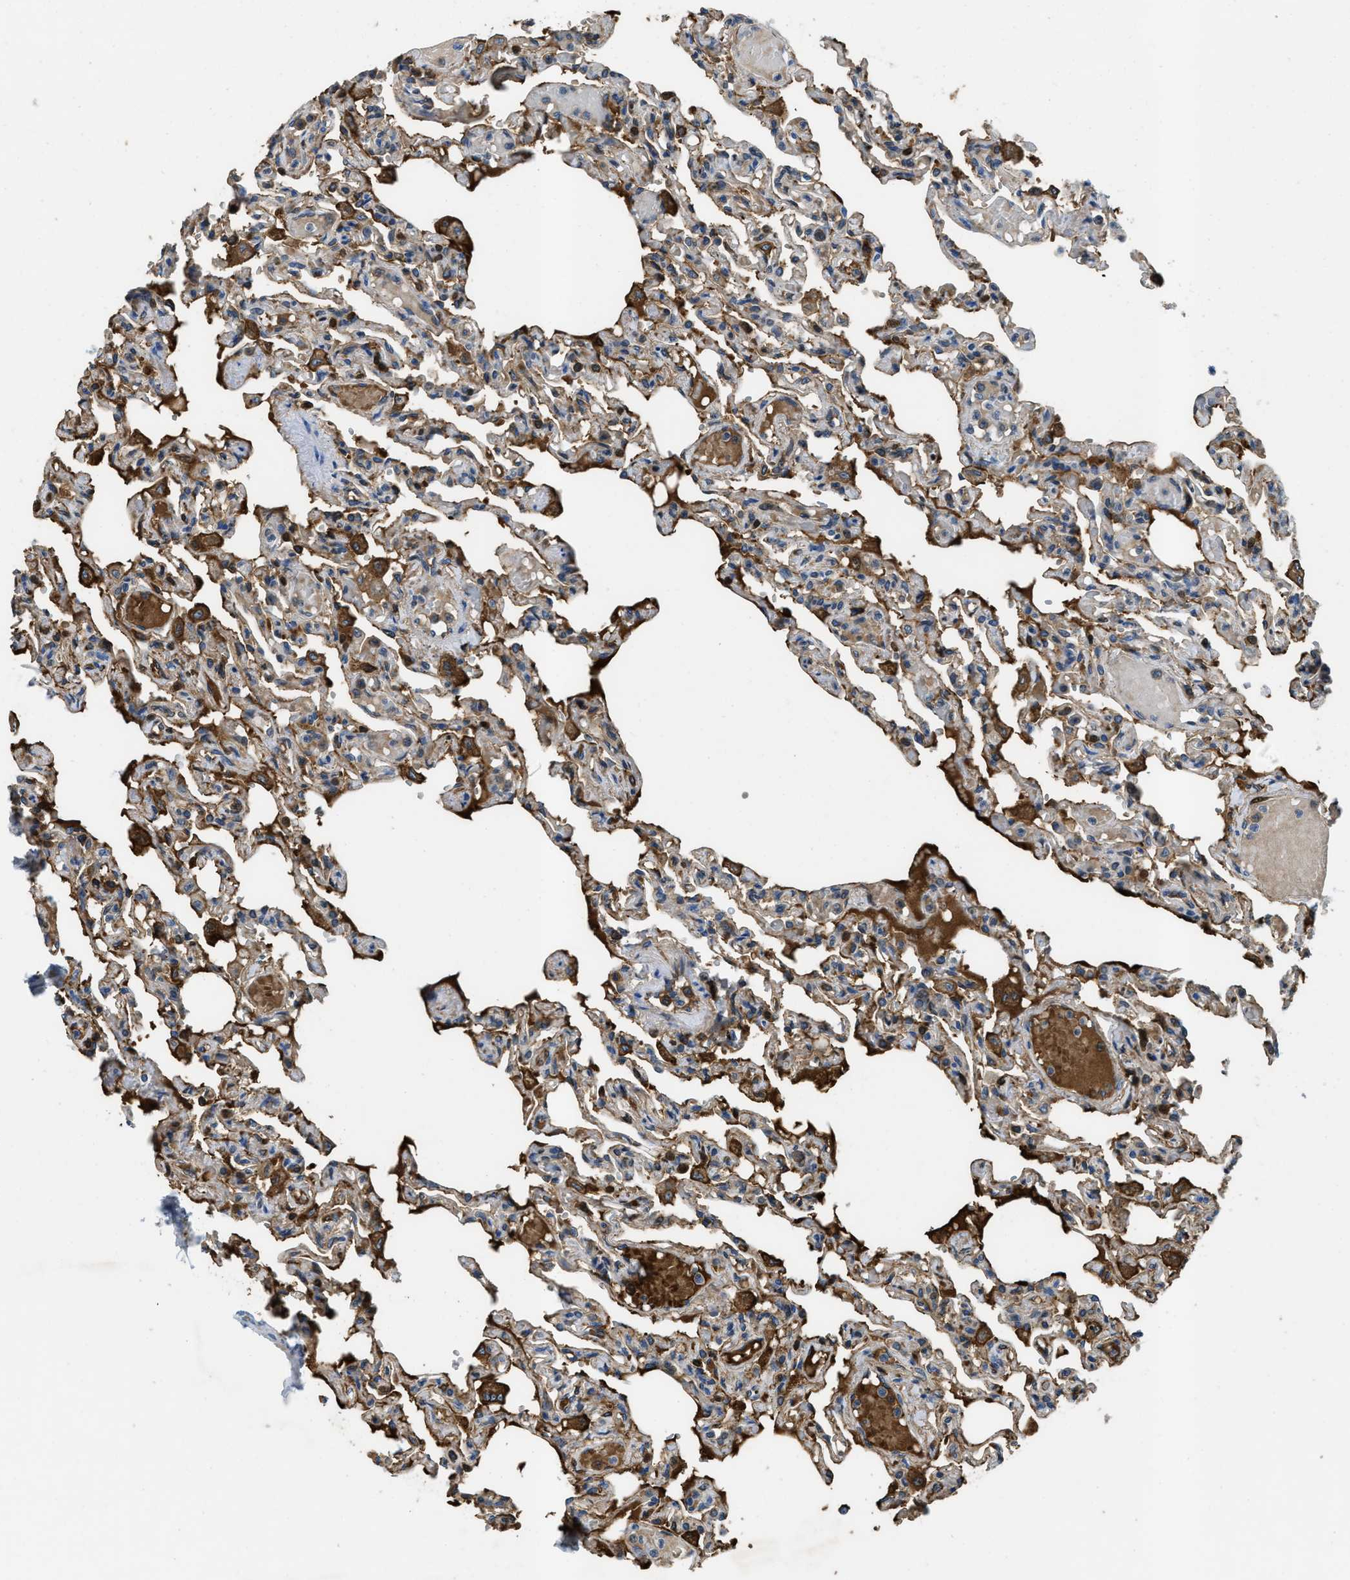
{"staining": {"intensity": "moderate", "quantity": "25%-75%", "location": "cytoplasmic/membranous"}, "tissue": "lung", "cell_type": "Alveolar cells", "image_type": "normal", "snomed": [{"axis": "morphology", "description": "Normal tissue, NOS"}, {"axis": "topography", "description": "Lung"}], "caption": "A high-resolution histopathology image shows IHC staining of unremarkable lung, which reveals moderate cytoplasmic/membranous positivity in approximately 25%-75% of alveolar cells.", "gene": "MPDU1", "patient": {"sex": "male", "age": 21}}